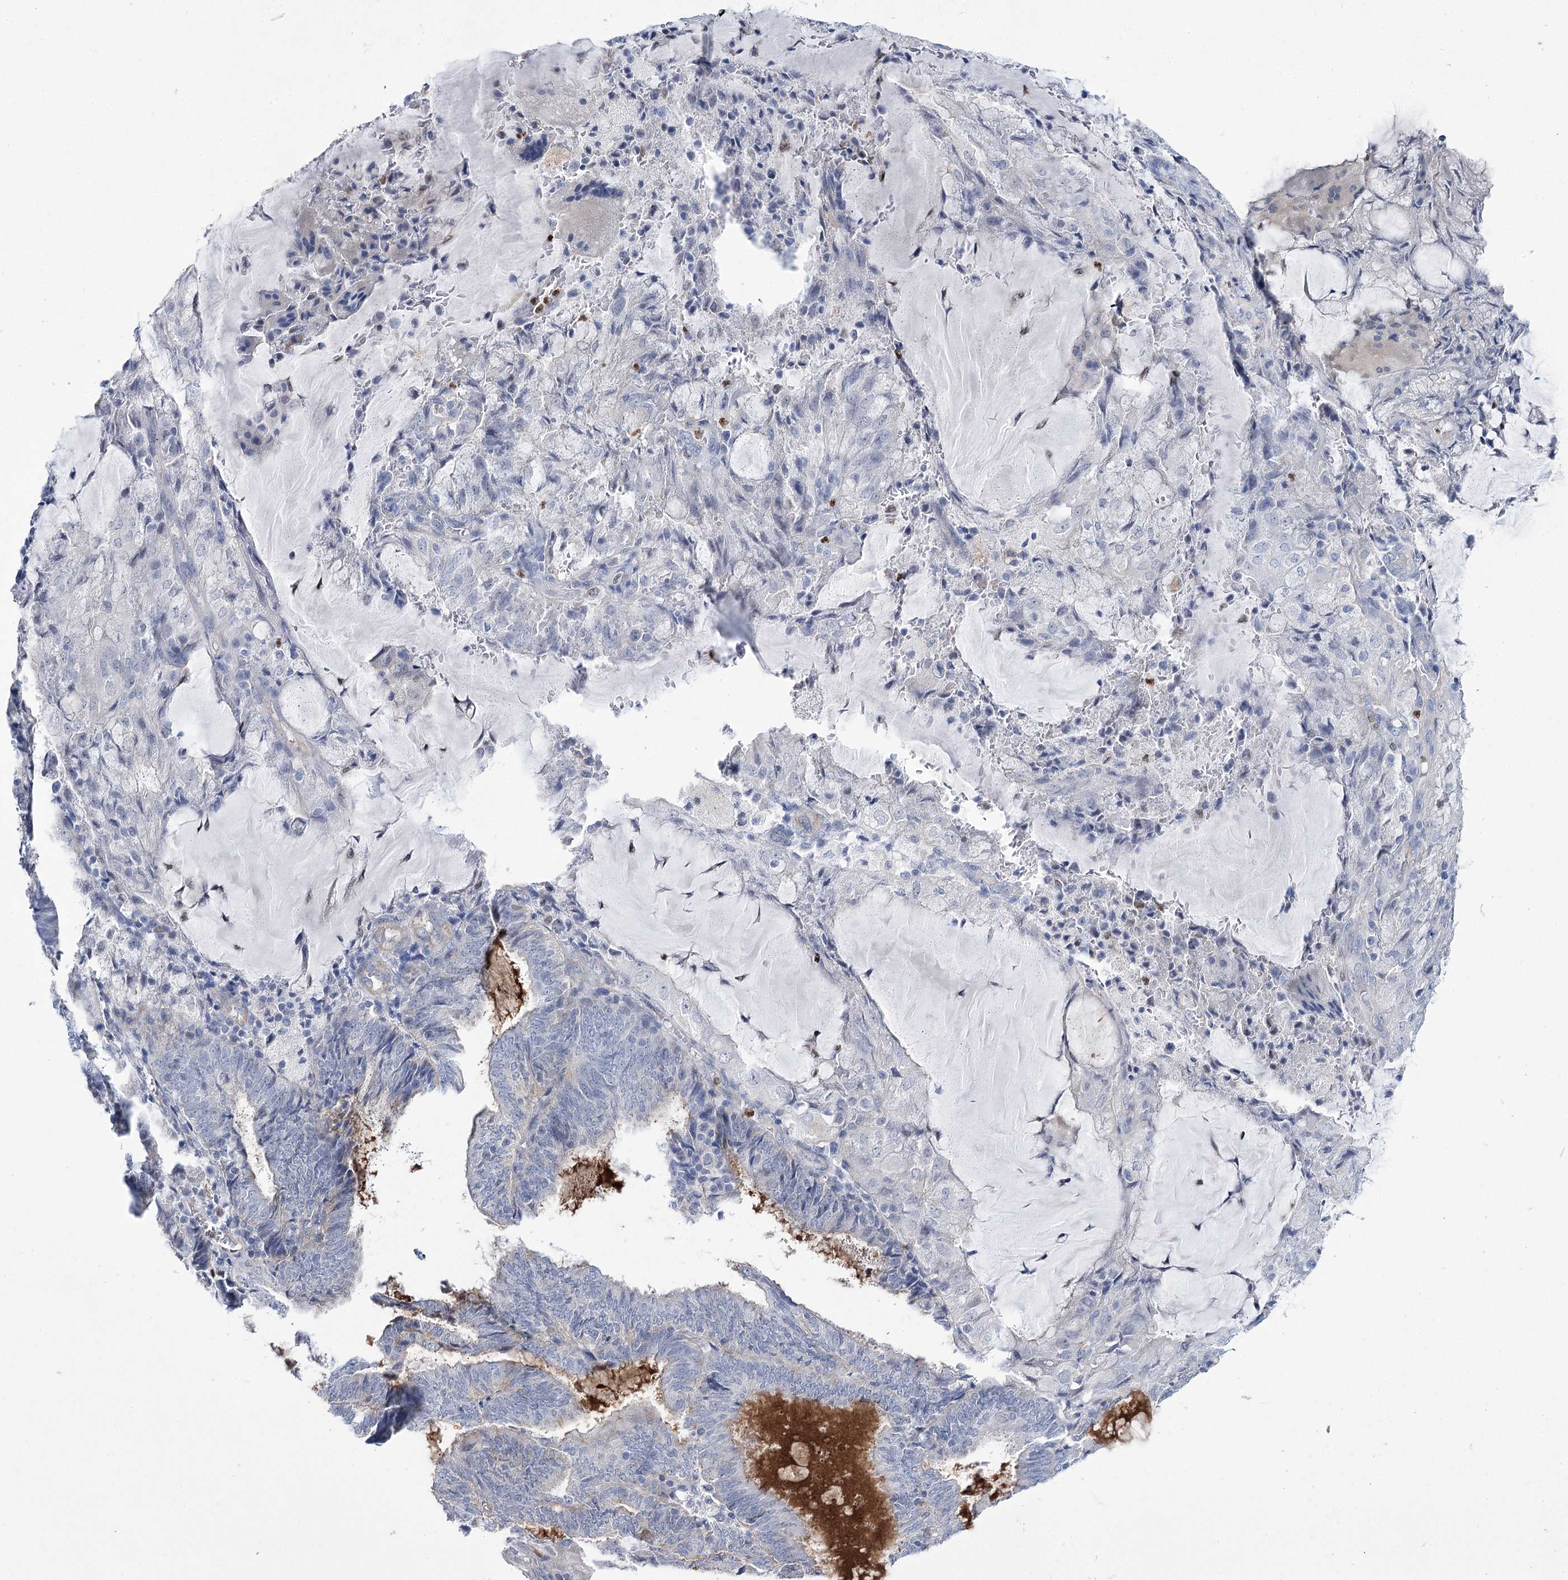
{"staining": {"intensity": "negative", "quantity": "none", "location": "none"}, "tissue": "endometrial cancer", "cell_type": "Tumor cells", "image_type": "cancer", "snomed": [{"axis": "morphology", "description": "Adenocarcinoma, NOS"}, {"axis": "topography", "description": "Endometrium"}], "caption": "Immunohistochemistry micrograph of neoplastic tissue: endometrial cancer stained with DAB (3,3'-diaminobenzidine) shows no significant protein expression in tumor cells.", "gene": "THAP6", "patient": {"sex": "female", "age": 81}}